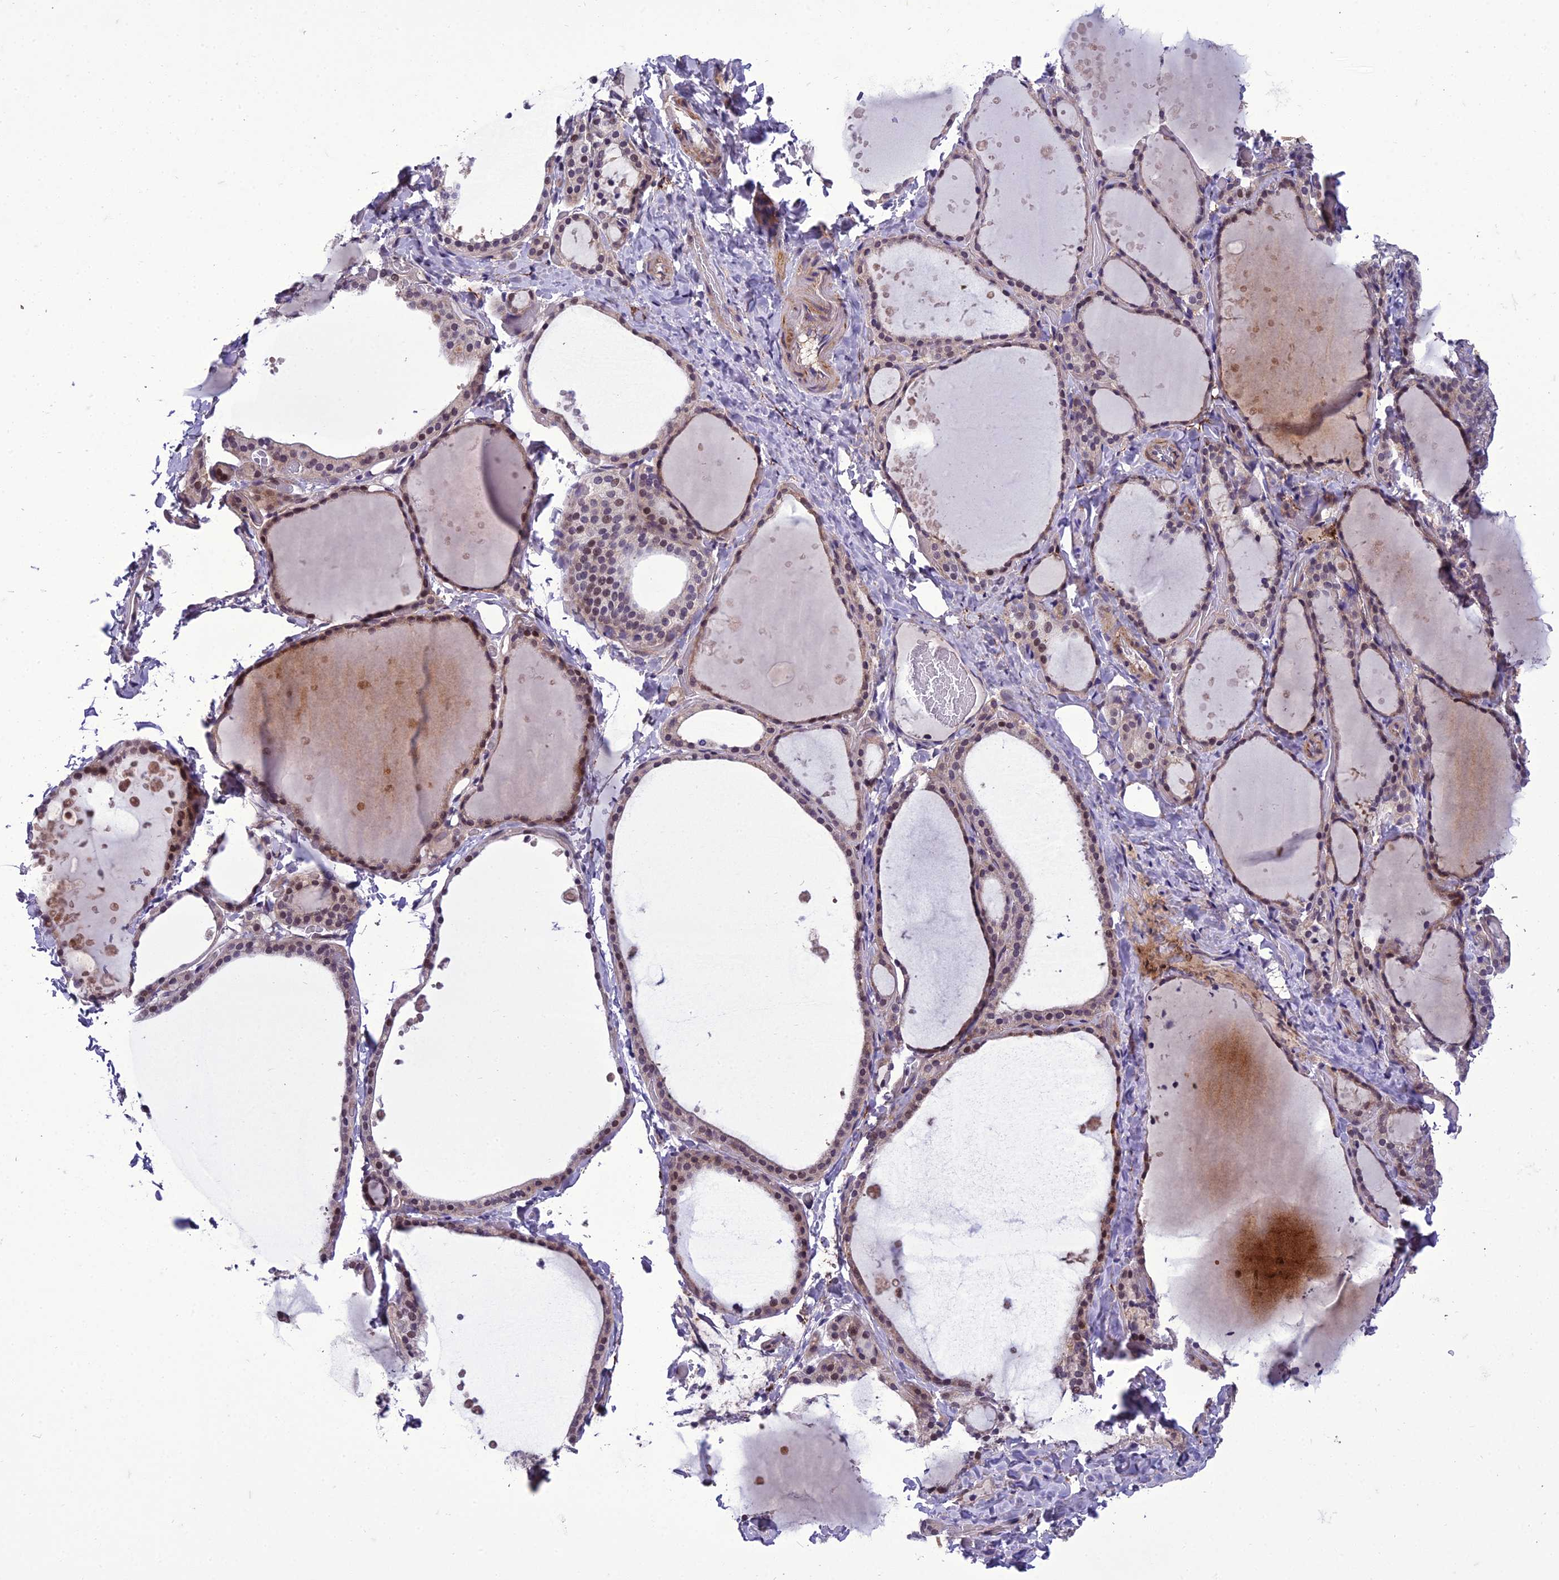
{"staining": {"intensity": "moderate", "quantity": "<25%", "location": "cytoplasmic/membranous,nuclear"}, "tissue": "thyroid gland", "cell_type": "Glandular cells", "image_type": "normal", "snomed": [{"axis": "morphology", "description": "Normal tissue, NOS"}, {"axis": "topography", "description": "Thyroid gland"}], "caption": "Protein expression analysis of unremarkable human thyroid gland reveals moderate cytoplasmic/membranous,nuclear expression in approximately <25% of glandular cells.", "gene": "GAB4", "patient": {"sex": "female", "age": 44}}